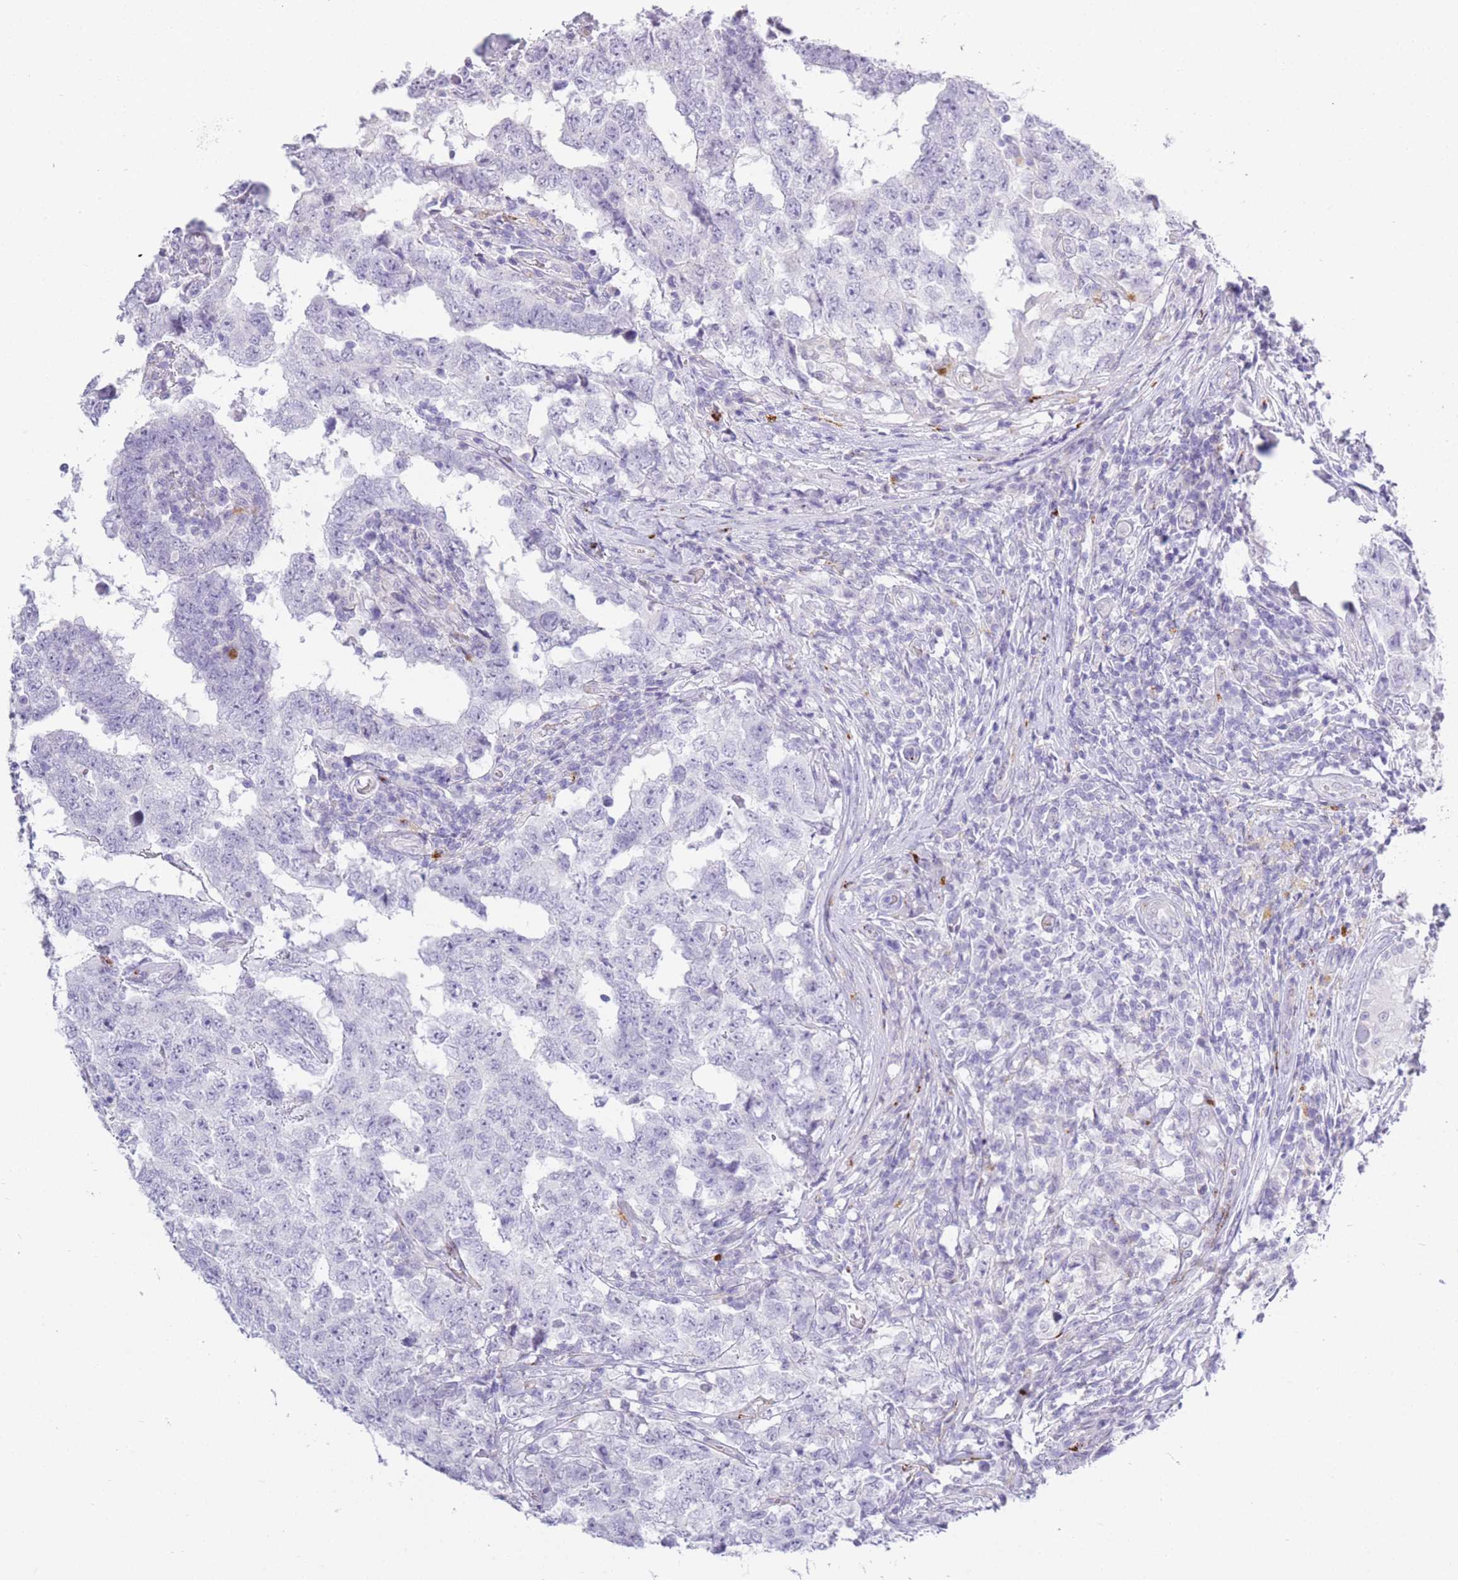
{"staining": {"intensity": "negative", "quantity": "none", "location": "none"}, "tissue": "testis cancer", "cell_type": "Tumor cells", "image_type": "cancer", "snomed": [{"axis": "morphology", "description": "Carcinoma, Embryonal, NOS"}, {"axis": "topography", "description": "Testis"}], "caption": "IHC image of neoplastic tissue: human testis cancer (embryonal carcinoma) stained with DAB (3,3'-diaminobenzidine) exhibits no significant protein expression in tumor cells.", "gene": "RHO", "patient": {"sex": "male", "age": 25}}